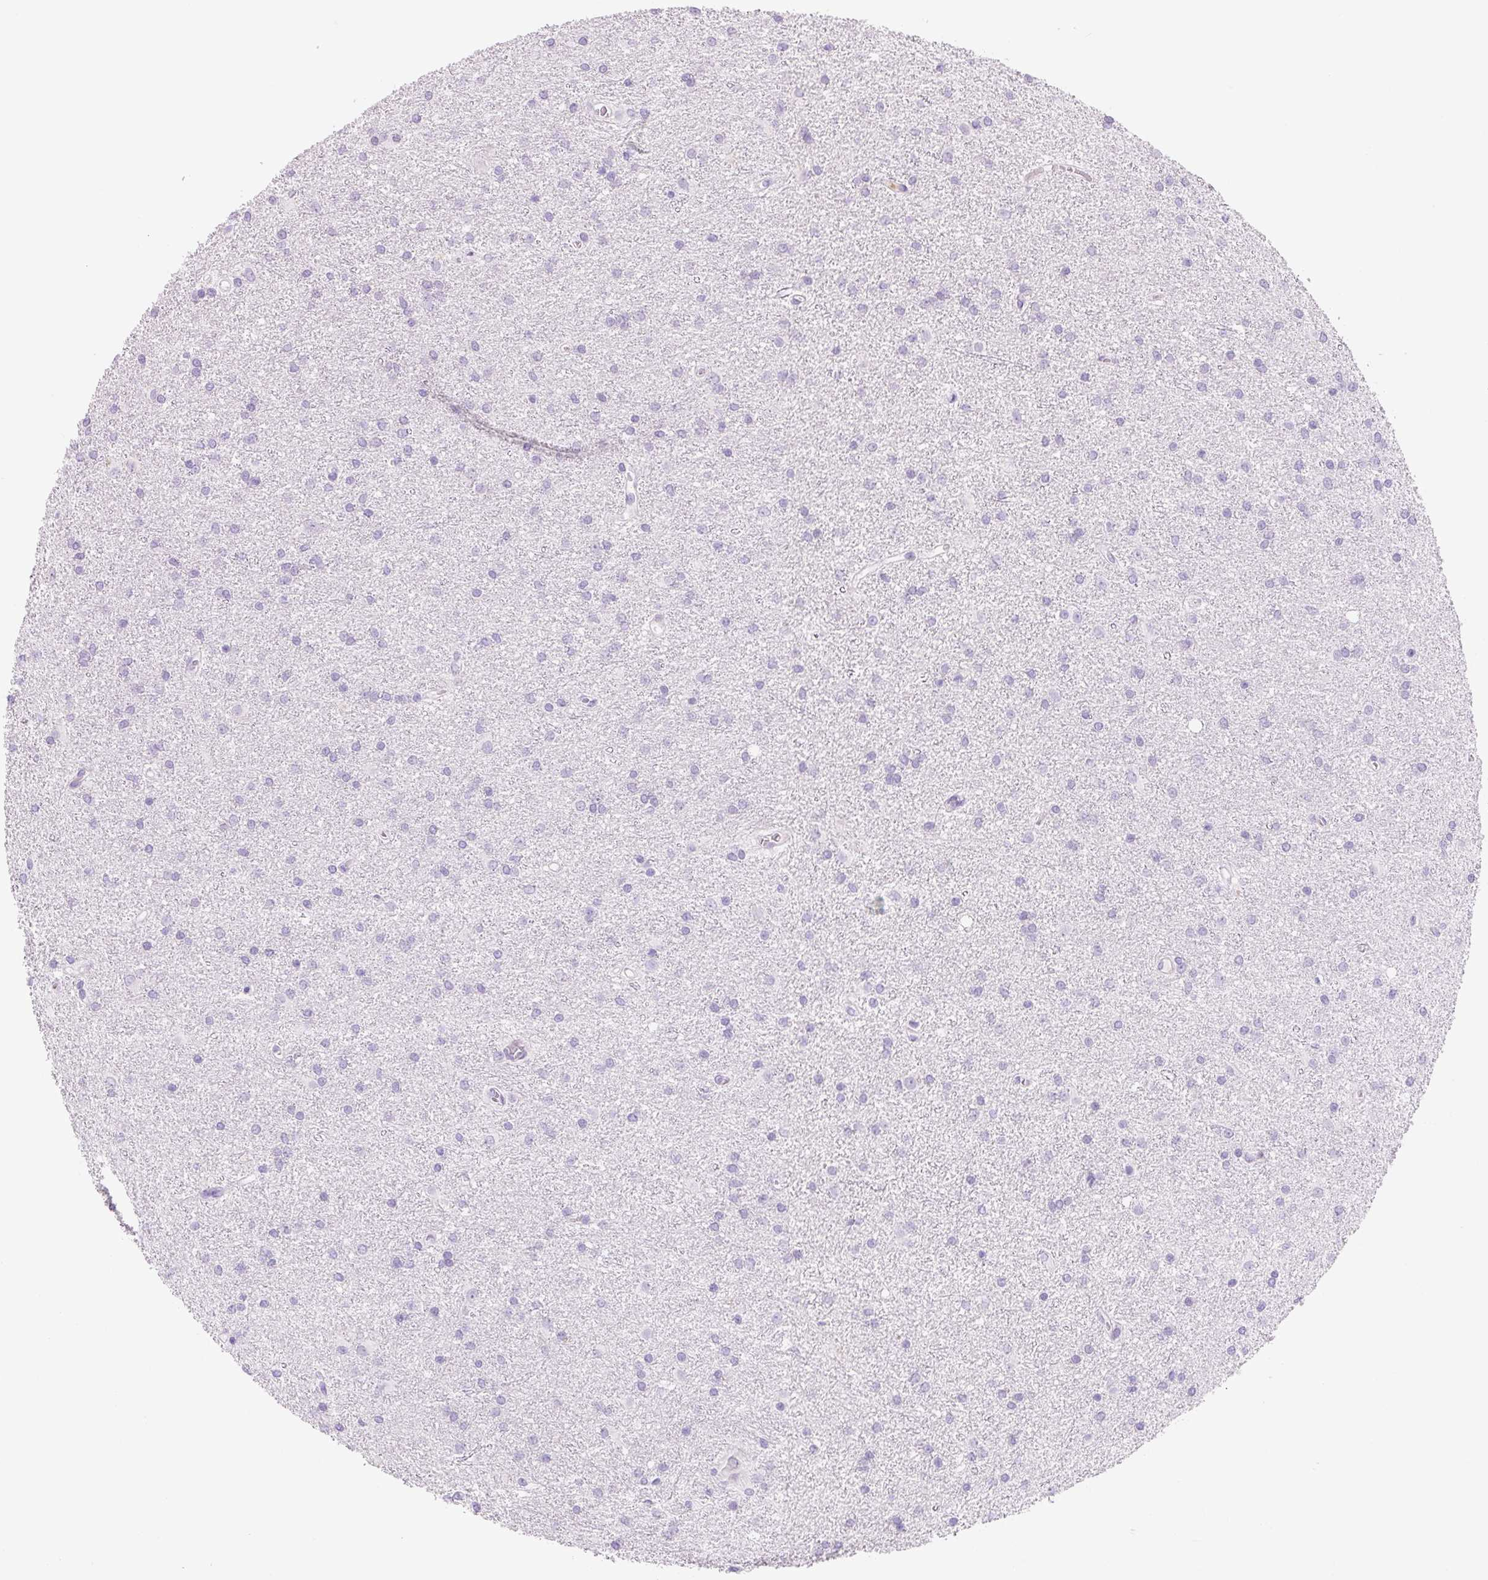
{"staining": {"intensity": "negative", "quantity": "none", "location": "none"}, "tissue": "glioma", "cell_type": "Tumor cells", "image_type": "cancer", "snomed": [{"axis": "morphology", "description": "Glioma, malignant, High grade"}, {"axis": "topography", "description": "Brain"}], "caption": "High magnification brightfield microscopy of glioma stained with DAB (brown) and counterstained with hematoxylin (blue): tumor cells show no significant positivity.", "gene": "ZNF121", "patient": {"sex": "female", "age": 50}}